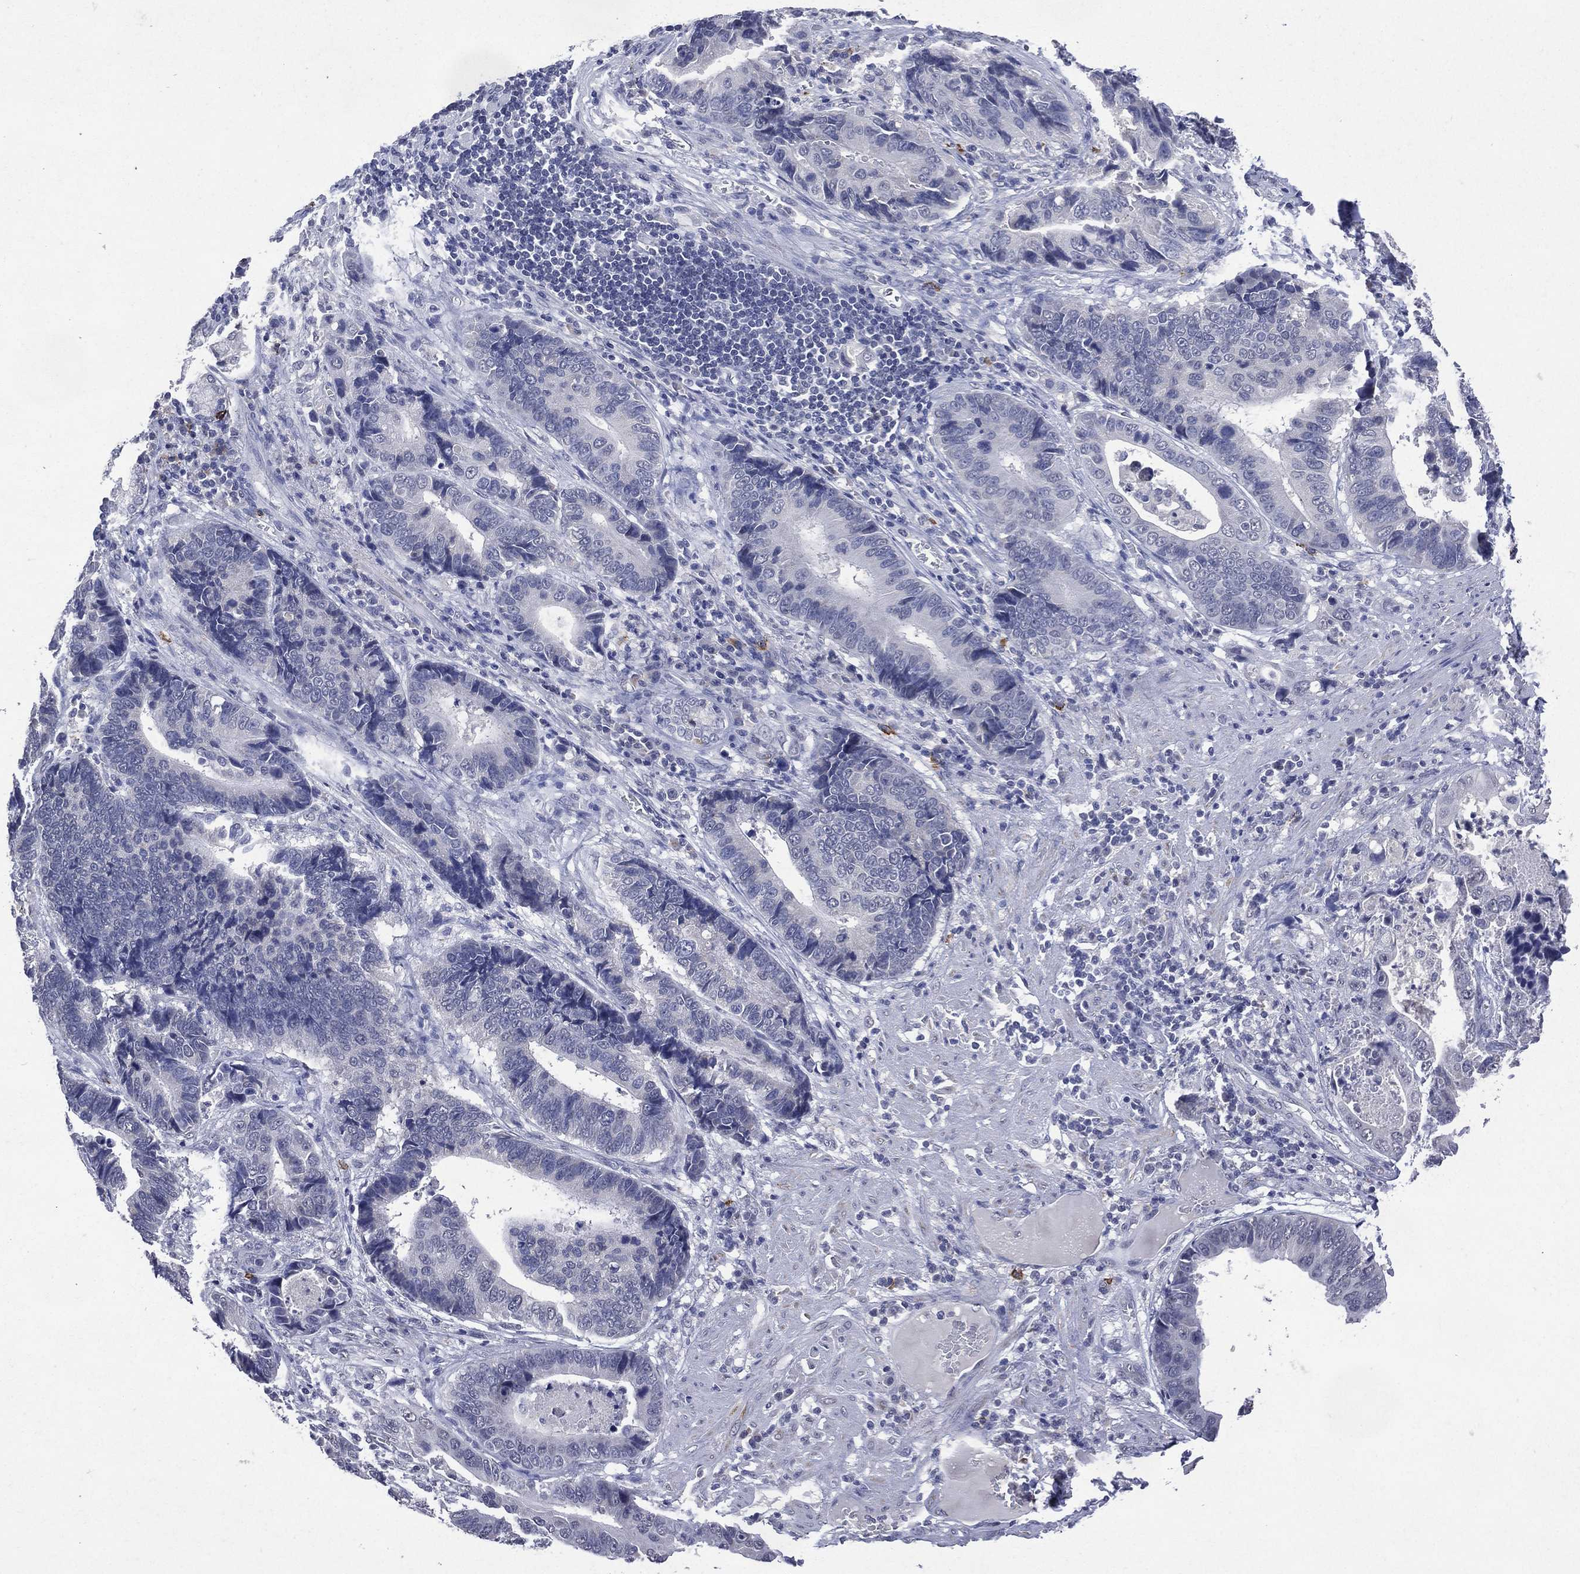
{"staining": {"intensity": "negative", "quantity": "none", "location": "none"}, "tissue": "stomach cancer", "cell_type": "Tumor cells", "image_type": "cancer", "snomed": [{"axis": "morphology", "description": "Adenocarcinoma, NOS"}, {"axis": "topography", "description": "Stomach"}], "caption": "Immunohistochemical staining of human stomach cancer demonstrates no significant positivity in tumor cells. Brightfield microscopy of IHC stained with DAB (brown) and hematoxylin (blue), captured at high magnification.", "gene": "ASB10", "patient": {"sex": "male", "age": 84}}